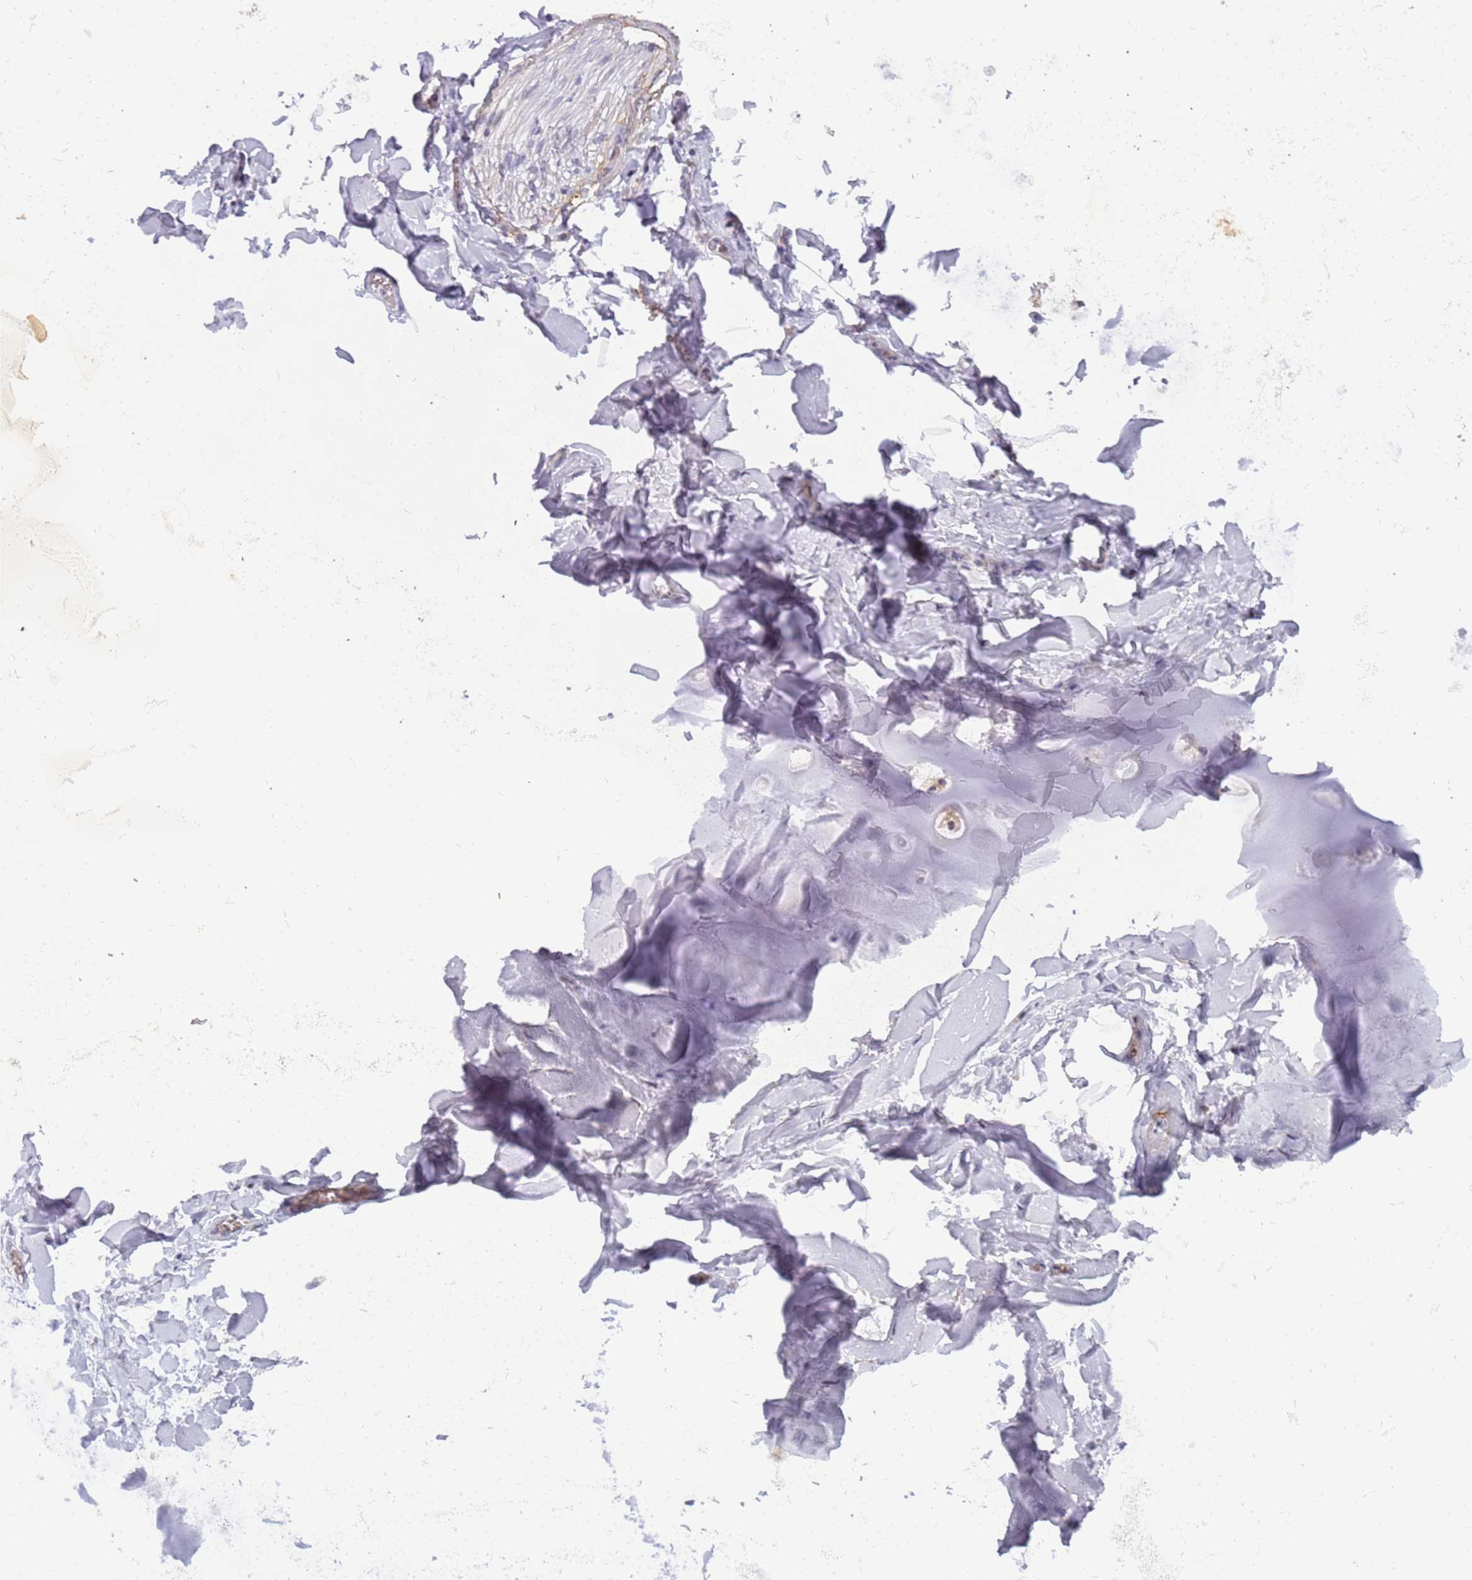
{"staining": {"intensity": "negative", "quantity": "none", "location": "none"}, "tissue": "adipose tissue", "cell_type": "Adipocytes", "image_type": "normal", "snomed": [{"axis": "morphology", "description": "Normal tissue, NOS"}, {"axis": "topography", "description": "Lymph node"}, {"axis": "topography", "description": "Cartilage tissue"}, {"axis": "topography", "description": "Bronchus"}], "caption": "A high-resolution photomicrograph shows immunohistochemistry (IHC) staining of benign adipose tissue, which demonstrates no significant expression in adipocytes.", "gene": "ARHGEF35", "patient": {"sex": "male", "age": 63}}